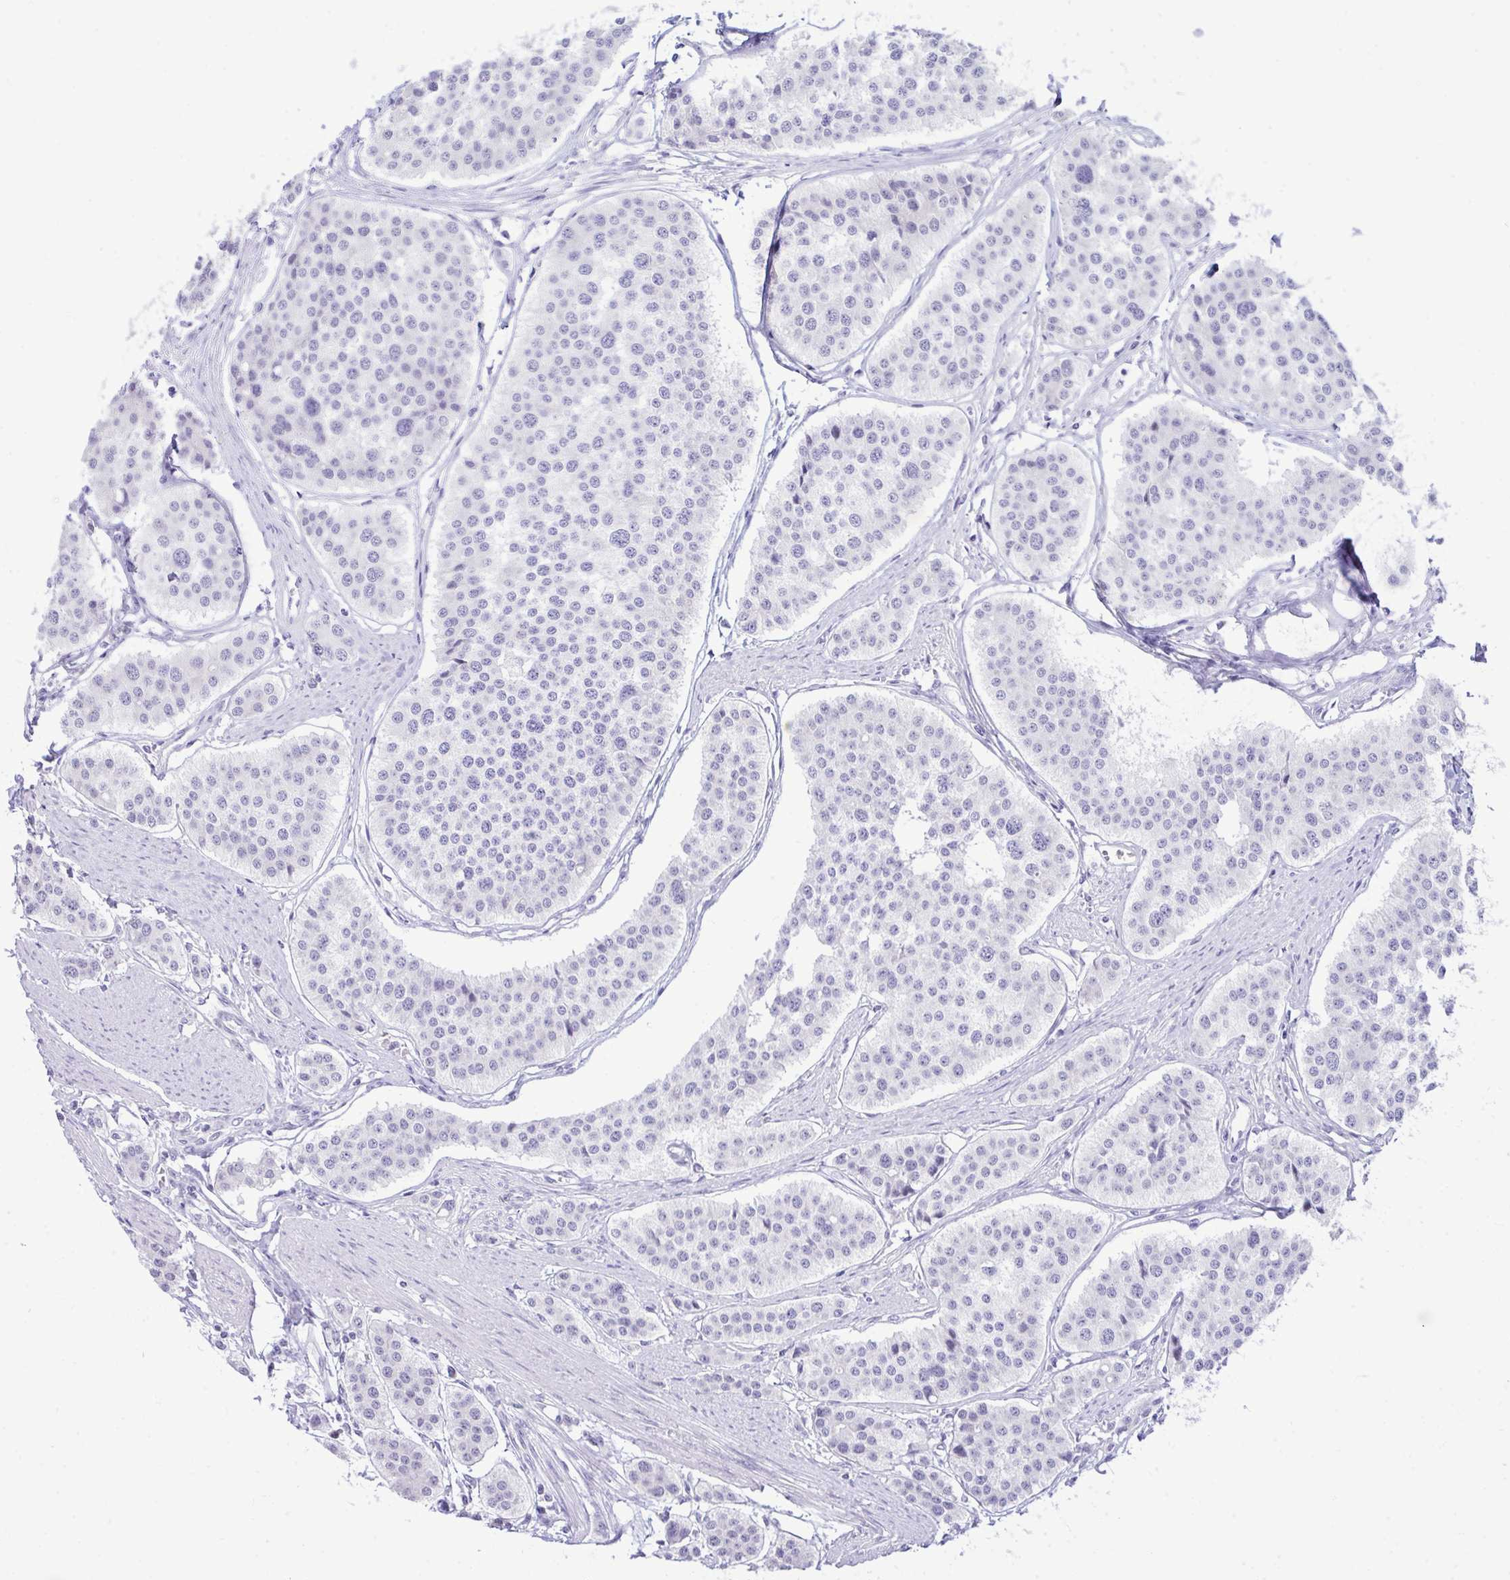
{"staining": {"intensity": "negative", "quantity": "none", "location": "none"}, "tissue": "carcinoid", "cell_type": "Tumor cells", "image_type": "cancer", "snomed": [{"axis": "morphology", "description": "Carcinoid, malignant, NOS"}, {"axis": "topography", "description": "Small intestine"}], "caption": "Malignant carcinoid was stained to show a protein in brown. There is no significant expression in tumor cells.", "gene": "EID3", "patient": {"sex": "male", "age": 60}}